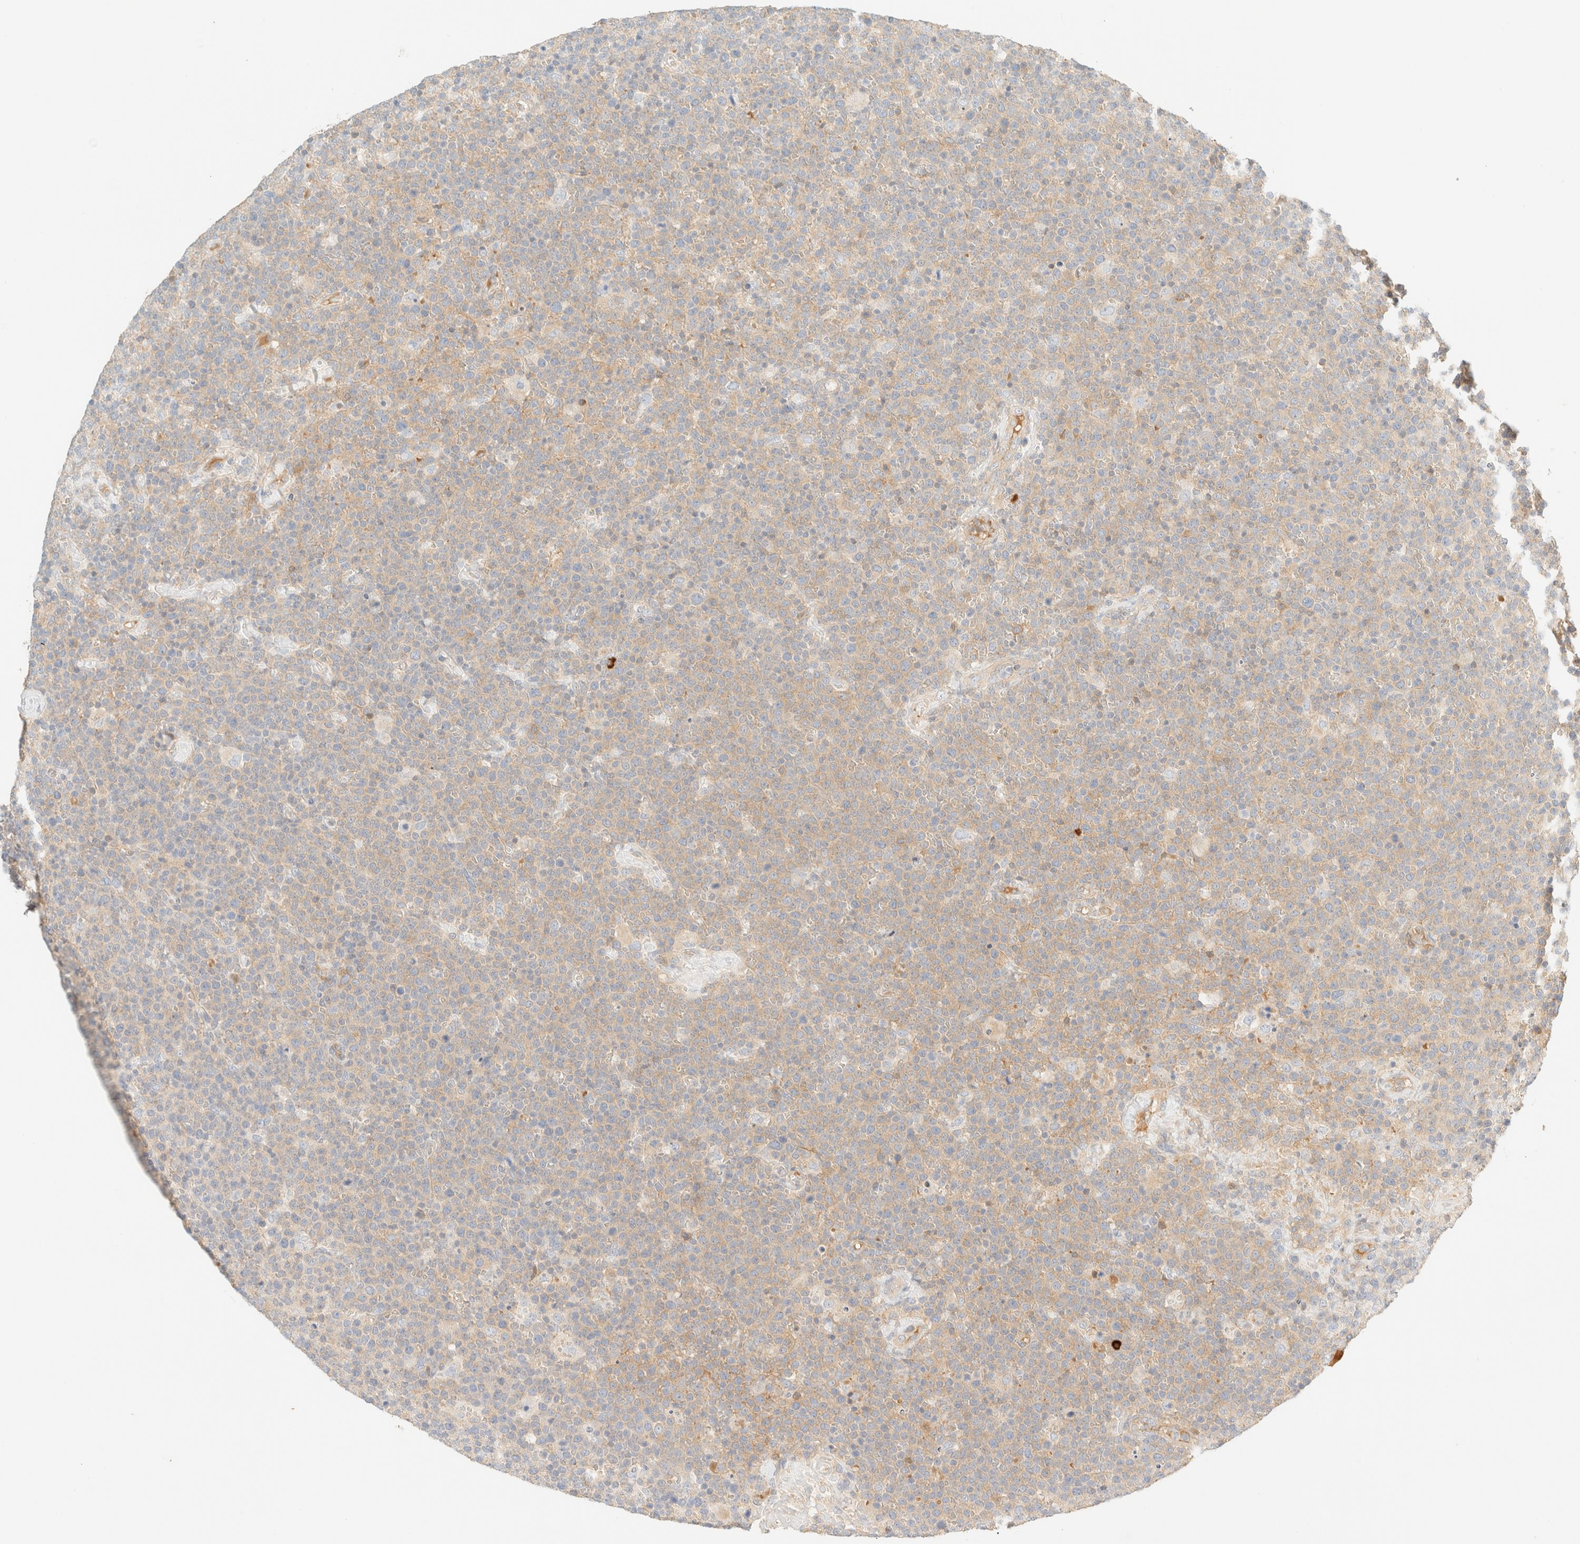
{"staining": {"intensity": "weak", "quantity": "25%-75%", "location": "cytoplasmic/membranous"}, "tissue": "lymphoma", "cell_type": "Tumor cells", "image_type": "cancer", "snomed": [{"axis": "morphology", "description": "Malignant lymphoma, non-Hodgkin's type, High grade"}, {"axis": "topography", "description": "Lymph node"}], "caption": "There is low levels of weak cytoplasmic/membranous staining in tumor cells of malignant lymphoma, non-Hodgkin's type (high-grade), as demonstrated by immunohistochemical staining (brown color).", "gene": "FHOD1", "patient": {"sex": "male", "age": 61}}